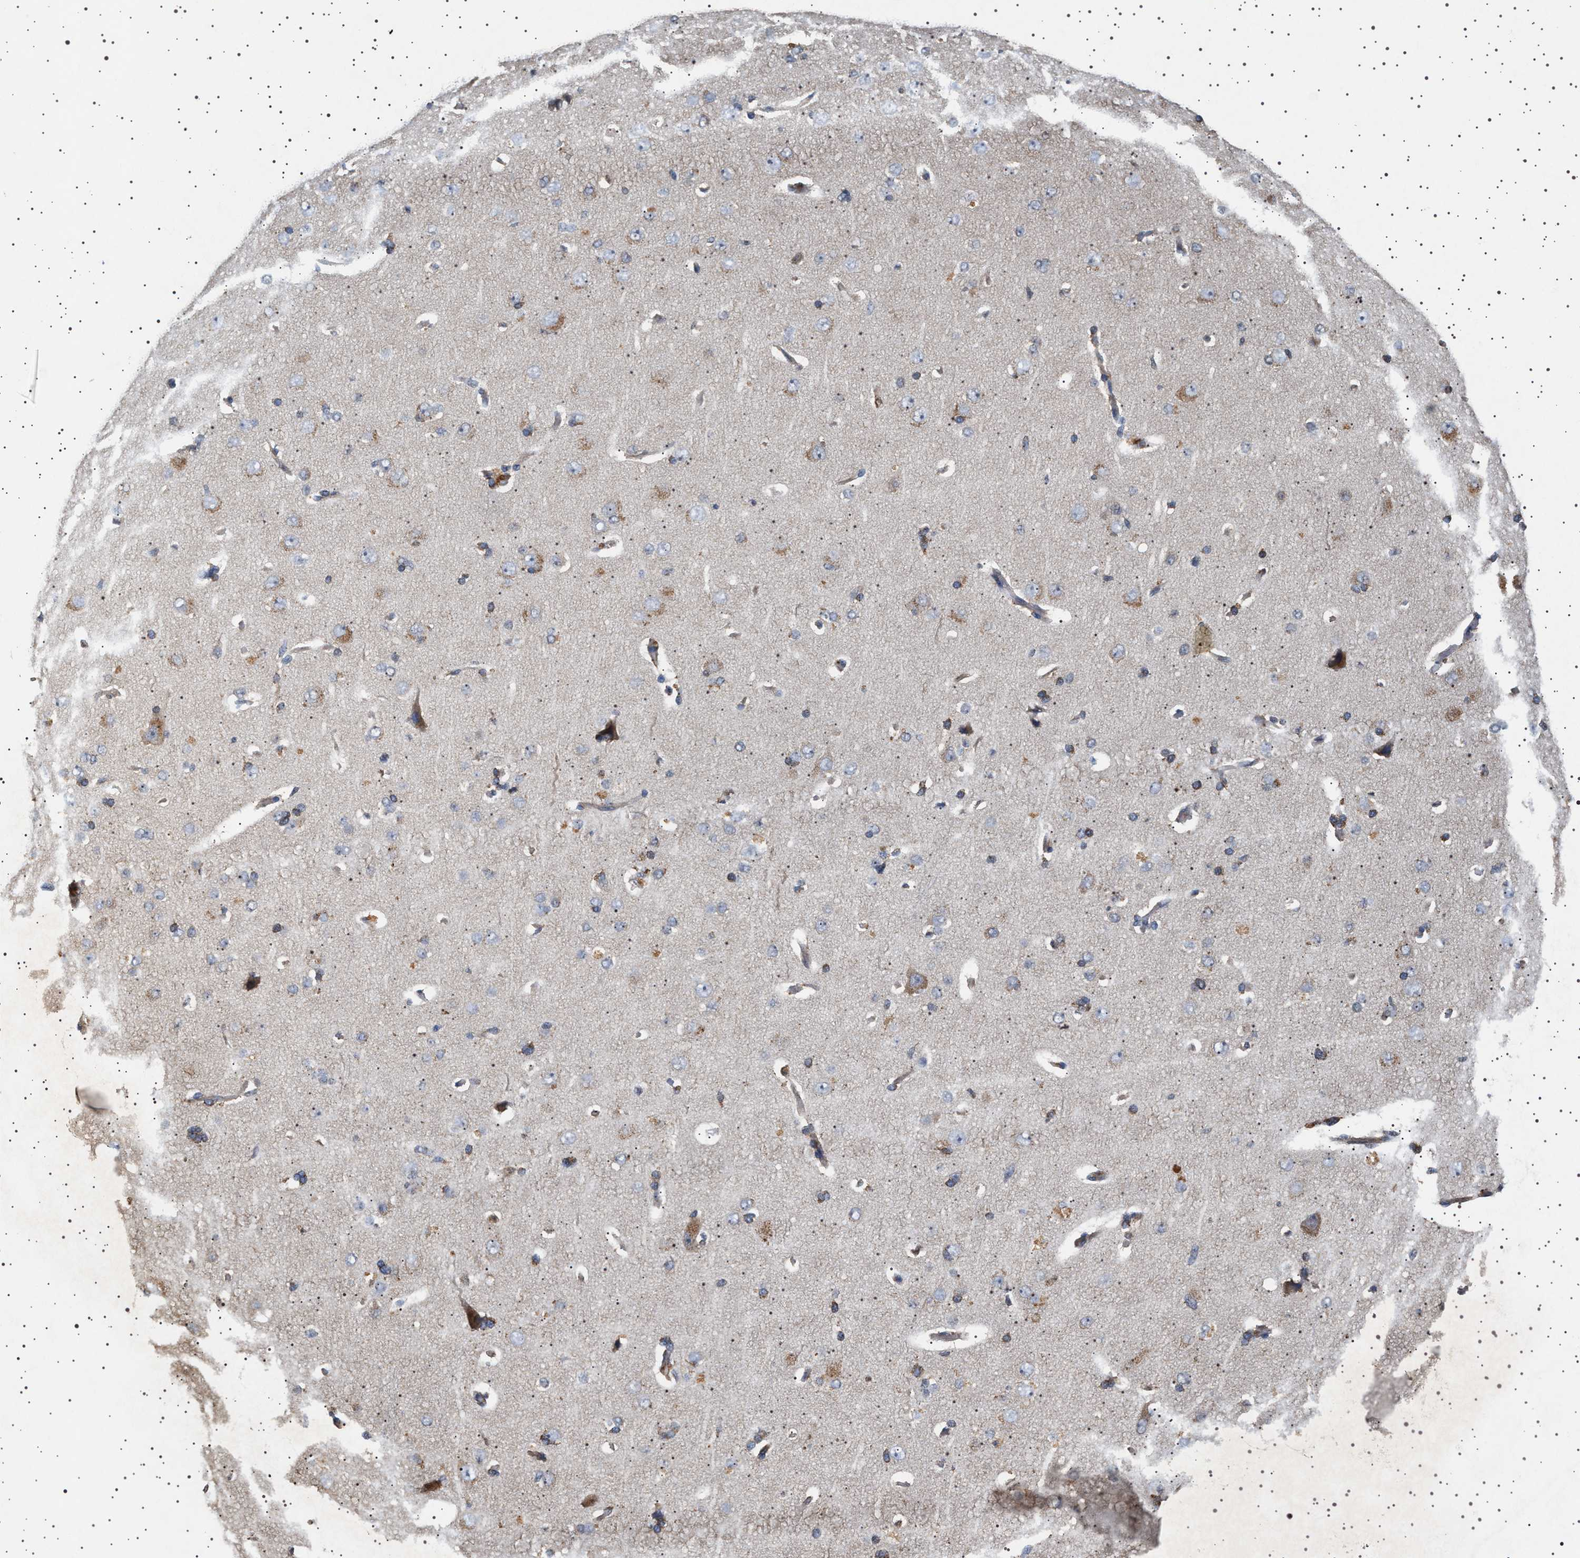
{"staining": {"intensity": "strong", "quantity": "25%-75%", "location": "cytoplasmic/membranous"}, "tissue": "cerebral cortex", "cell_type": "Endothelial cells", "image_type": "normal", "snomed": [{"axis": "morphology", "description": "Normal tissue, NOS"}, {"axis": "topography", "description": "Cerebral cortex"}], "caption": "This micrograph exhibits immunohistochemistry (IHC) staining of normal cerebral cortex, with high strong cytoplasmic/membranous expression in about 25%-75% of endothelial cells.", "gene": "TRUB2", "patient": {"sex": "male", "age": 62}}